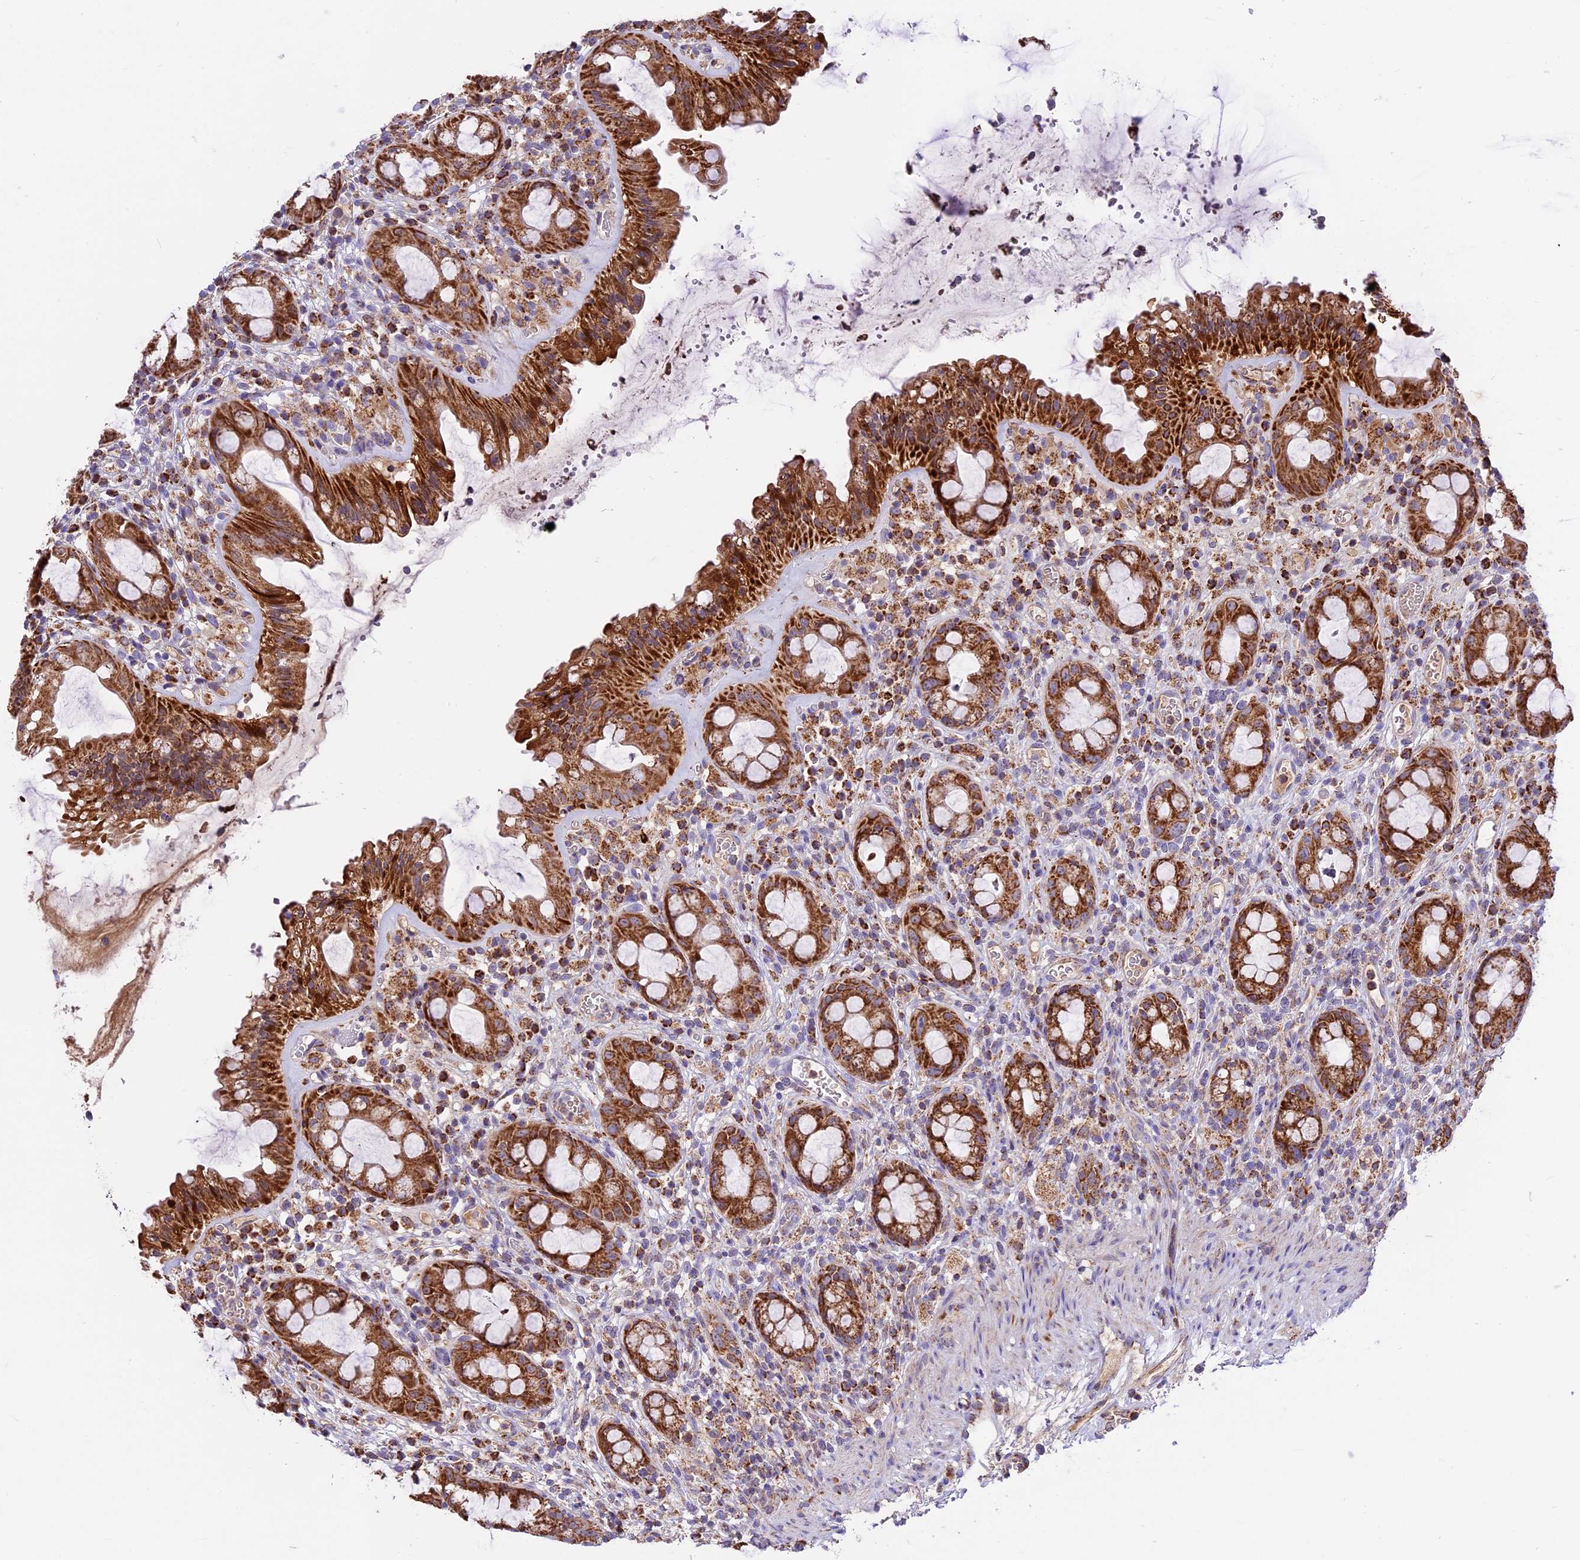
{"staining": {"intensity": "strong", "quantity": ">75%", "location": "cytoplasmic/membranous"}, "tissue": "rectum", "cell_type": "Glandular cells", "image_type": "normal", "snomed": [{"axis": "morphology", "description": "Normal tissue, NOS"}, {"axis": "topography", "description": "Rectum"}], "caption": "Benign rectum displays strong cytoplasmic/membranous expression in about >75% of glandular cells.", "gene": "COX17", "patient": {"sex": "female", "age": 57}}